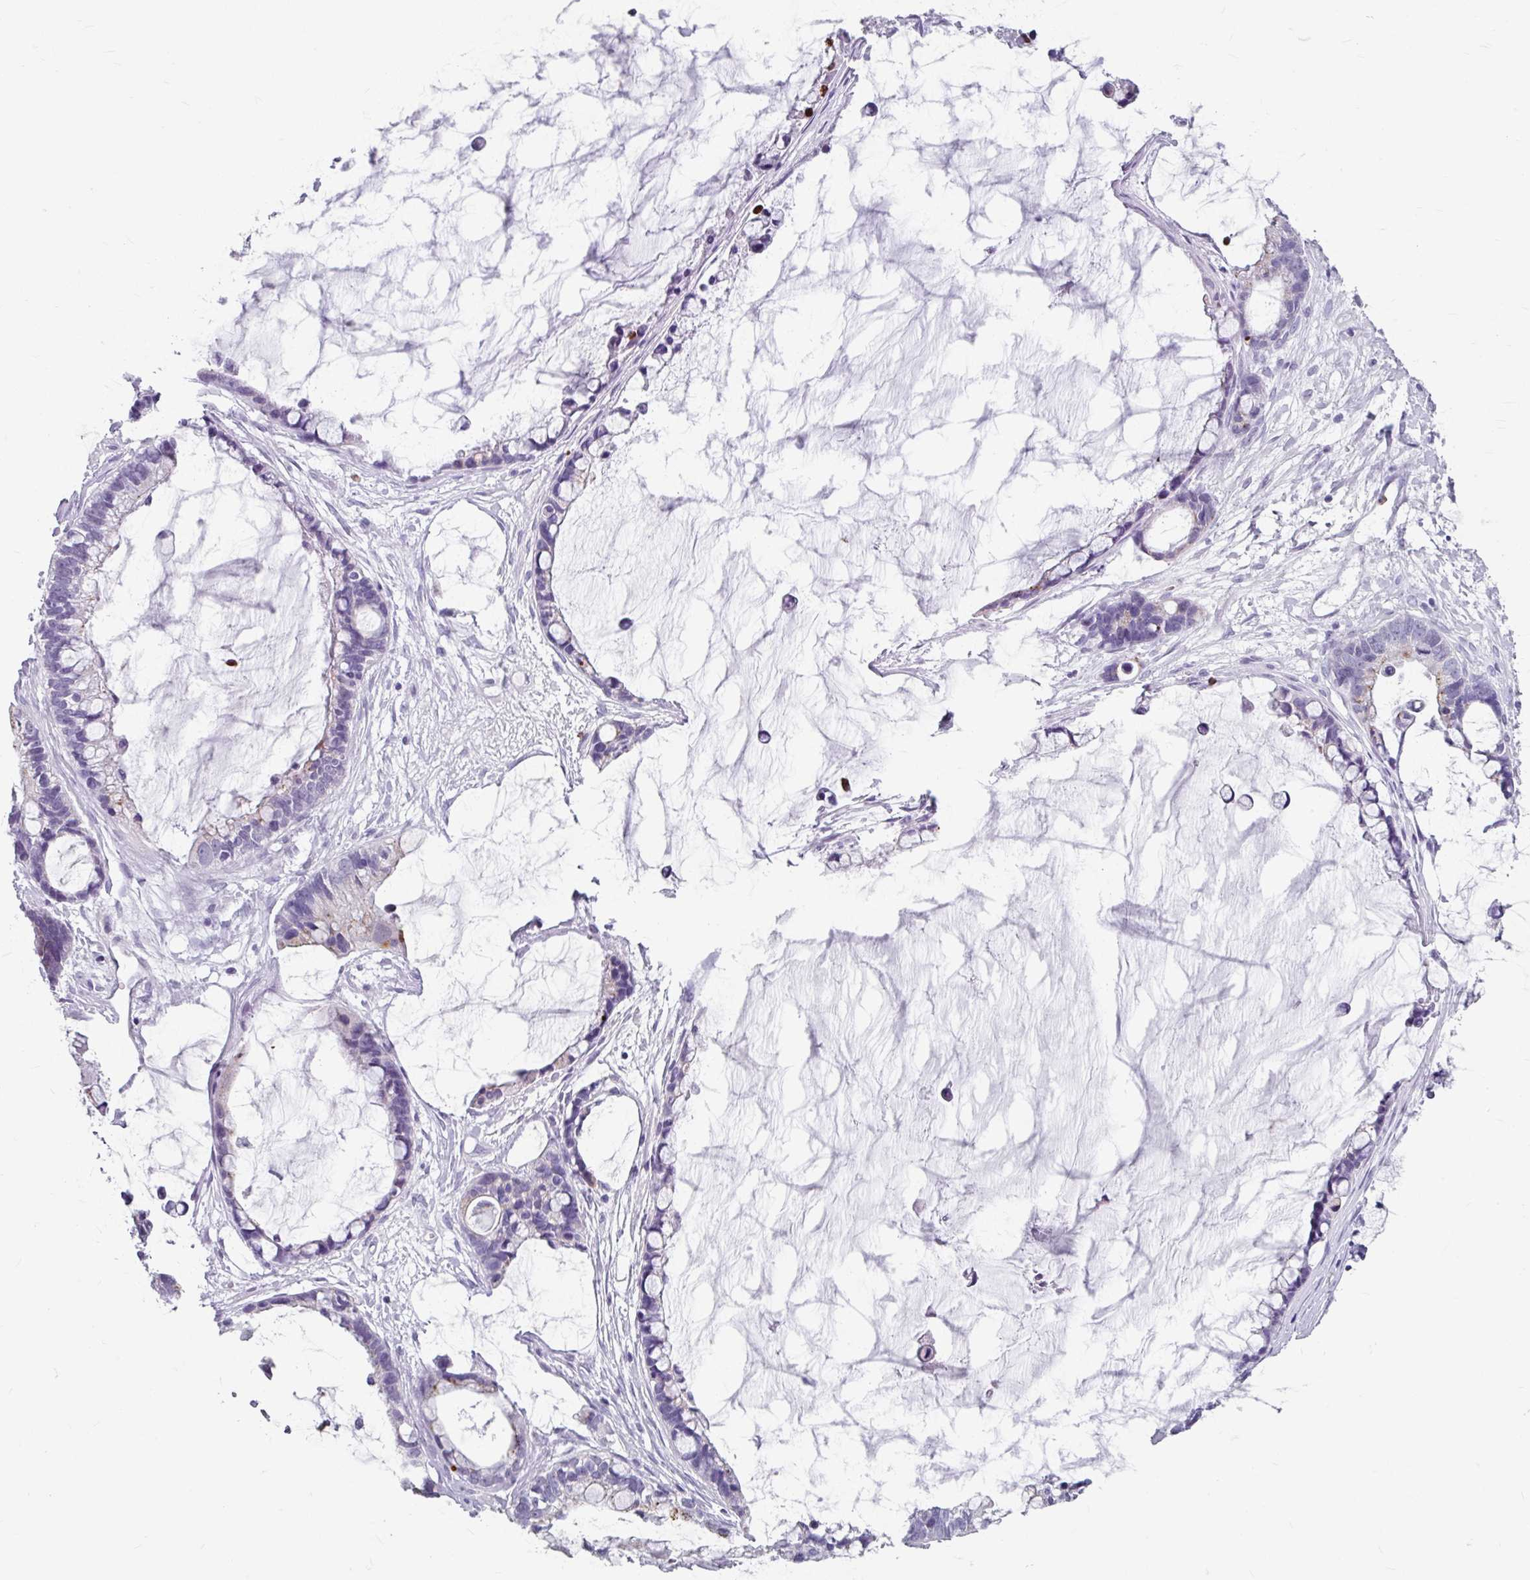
{"staining": {"intensity": "negative", "quantity": "none", "location": "none"}, "tissue": "ovarian cancer", "cell_type": "Tumor cells", "image_type": "cancer", "snomed": [{"axis": "morphology", "description": "Cystadenocarcinoma, mucinous, NOS"}, {"axis": "topography", "description": "Ovary"}], "caption": "A histopathology image of mucinous cystadenocarcinoma (ovarian) stained for a protein exhibits no brown staining in tumor cells.", "gene": "ANKRD1", "patient": {"sex": "female", "age": 63}}